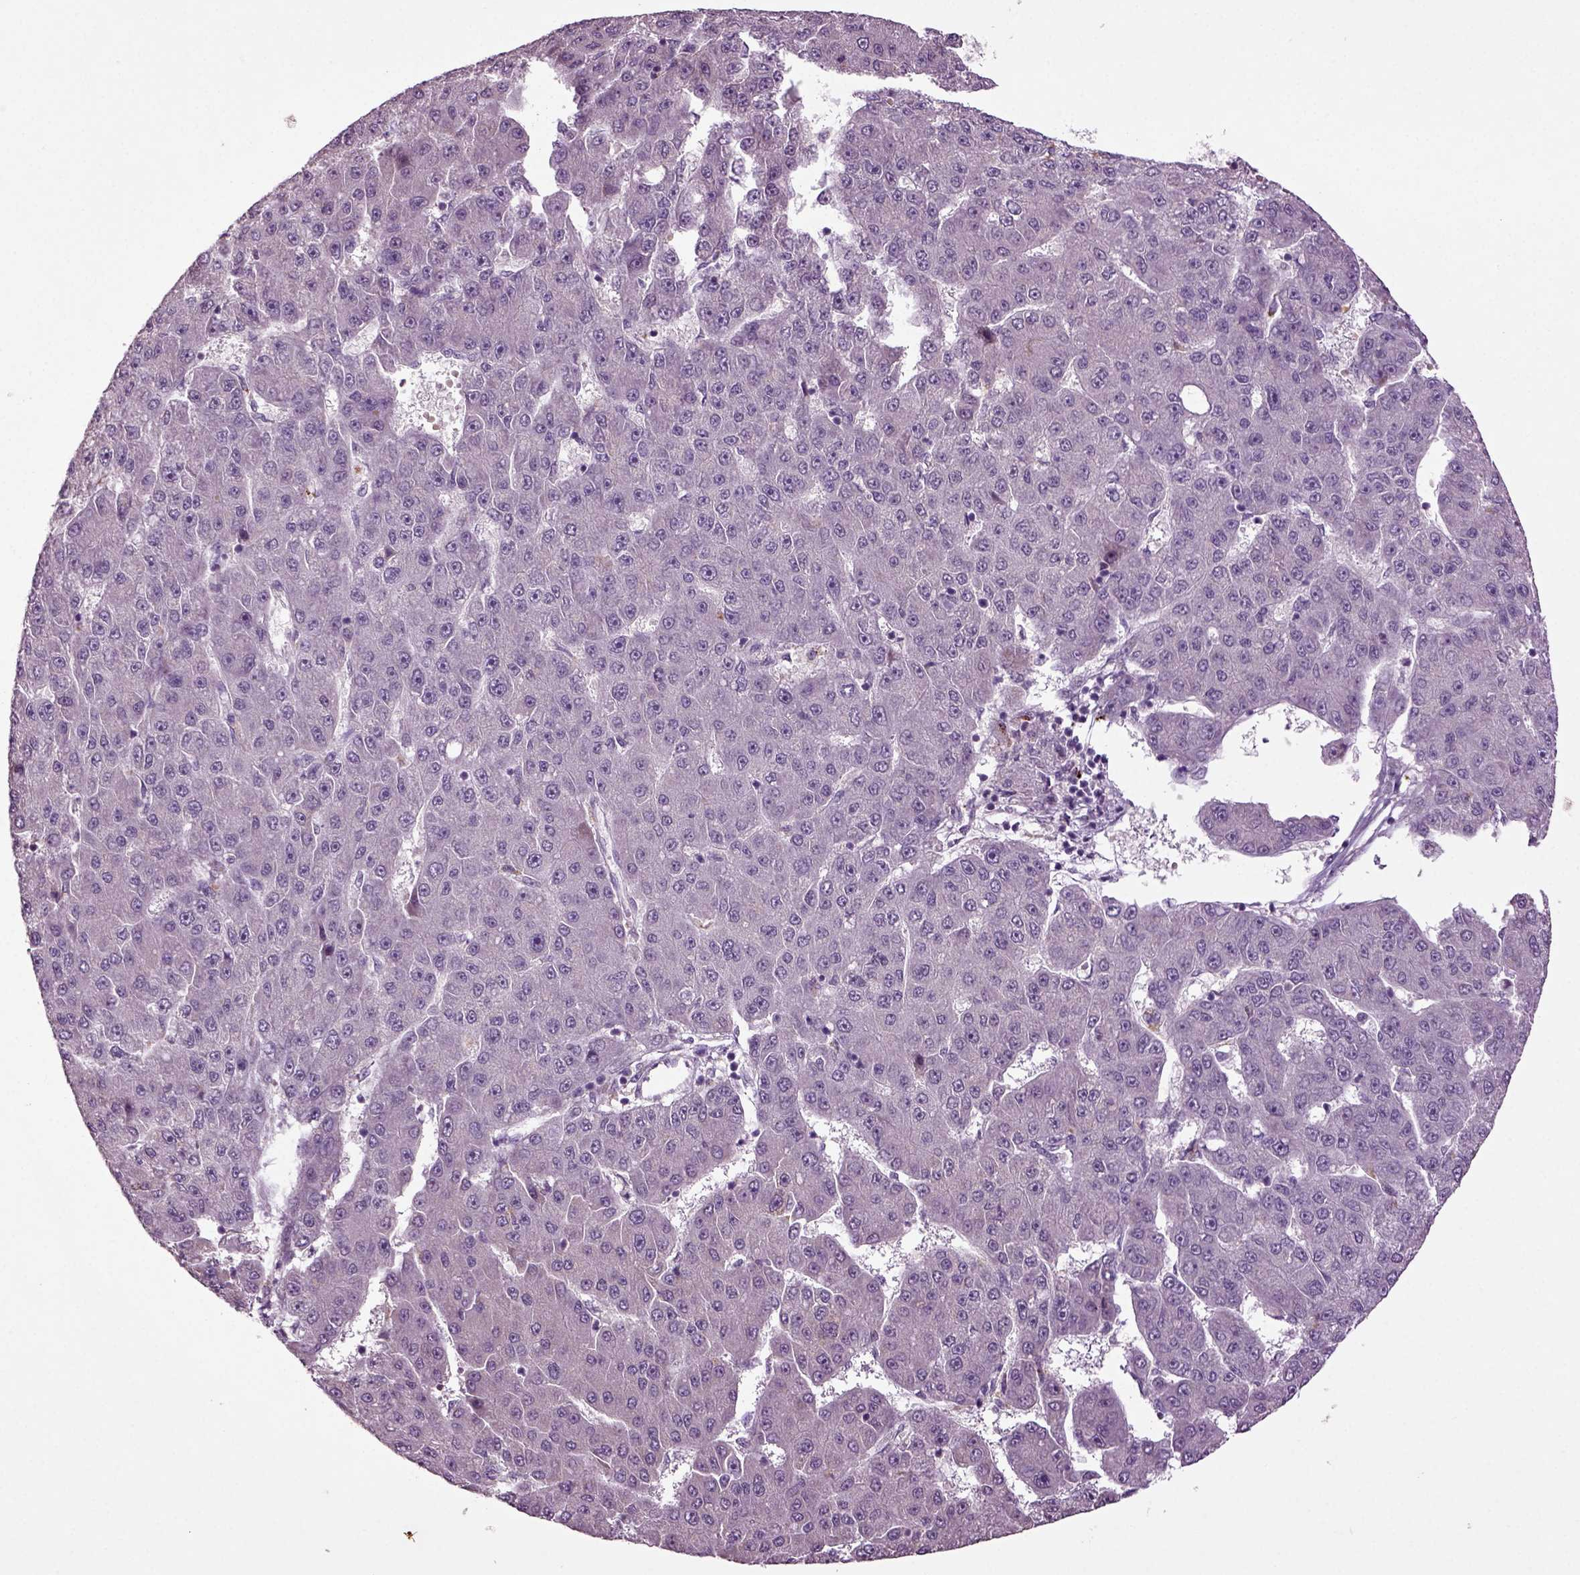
{"staining": {"intensity": "moderate", "quantity": "<25%", "location": "cytoplasmic/membranous"}, "tissue": "liver cancer", "cell_type": "Tumor cells", "image_type": "cancer", "snomed": [{"axis": "morphology", "description": "Carcinoma, Hepatocellular, NOS"}, {"axis": "topography", "description": "Liver"}], "caption": "High-magnification brightfield microscopy of liver hepatocellular carcinoma stained with DAB (3,3'-diaminobenzidine) (brown) and counterstained with hematoxylin (blue). tumor cells exhibit moderate cytoplasmic/membranous positivity is appreciated in approximately<25% of cells. The staining was performed using DAB, with brown indicating positive protein expression. Nuclei are stained blue with hematoxylin.", "gene": "SLC17A6", "patient": {"sex": "male", "age": 67}}